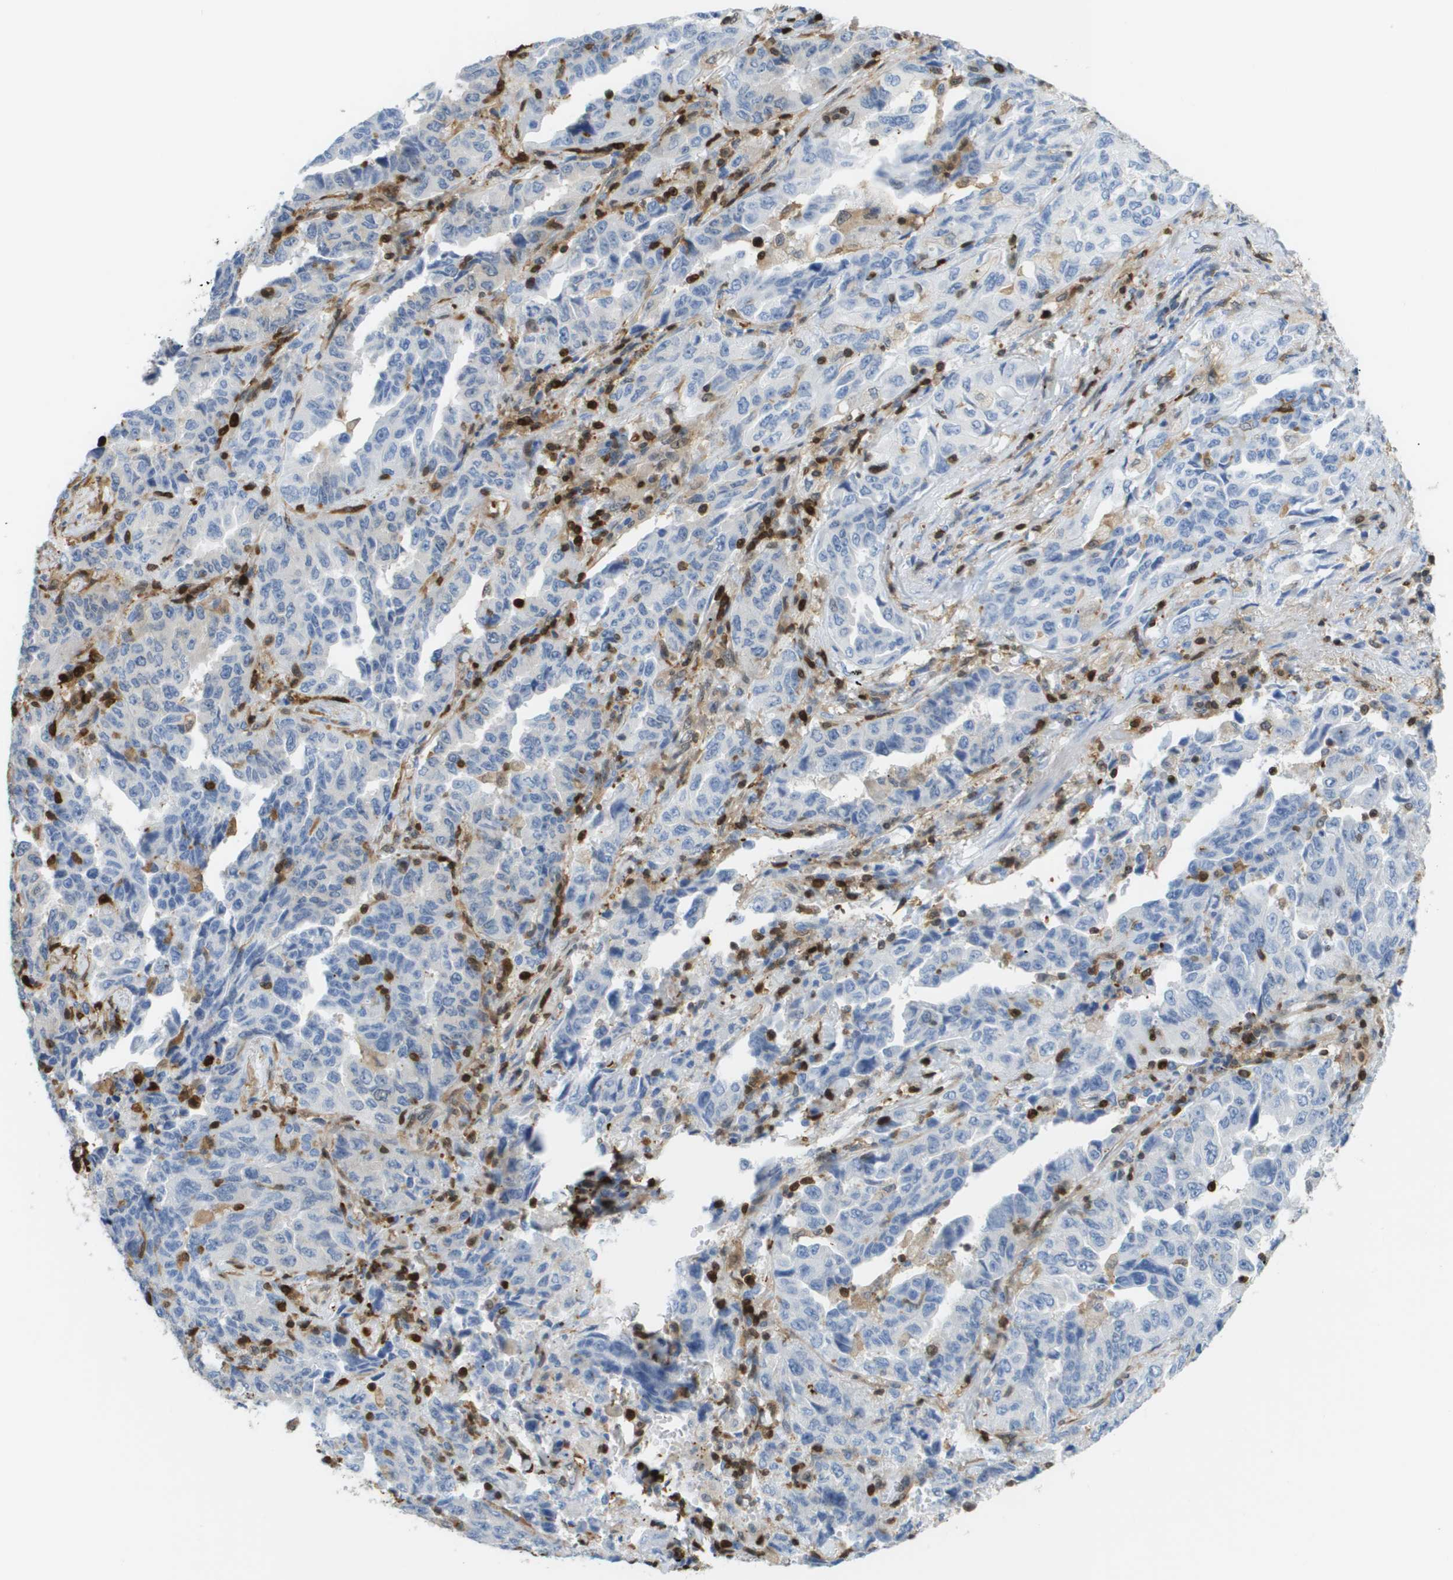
{"staining": {"intensity": "negative", "quantity": "none", "location": "none"}, "tissue": "lung cancer", "cell_type": "Tumor cells", "image_type": "cancer", "snomed": [{"axis": "morphology", "description": "Adenocarcinoma, NOS"}, {"axis": "topography", "description": "Lung"}], "caption": "The image shows no staining of tumor cells in lung cancer.", "gene": "DOCK5", "patient": {"sex": "female", "age": 51}}